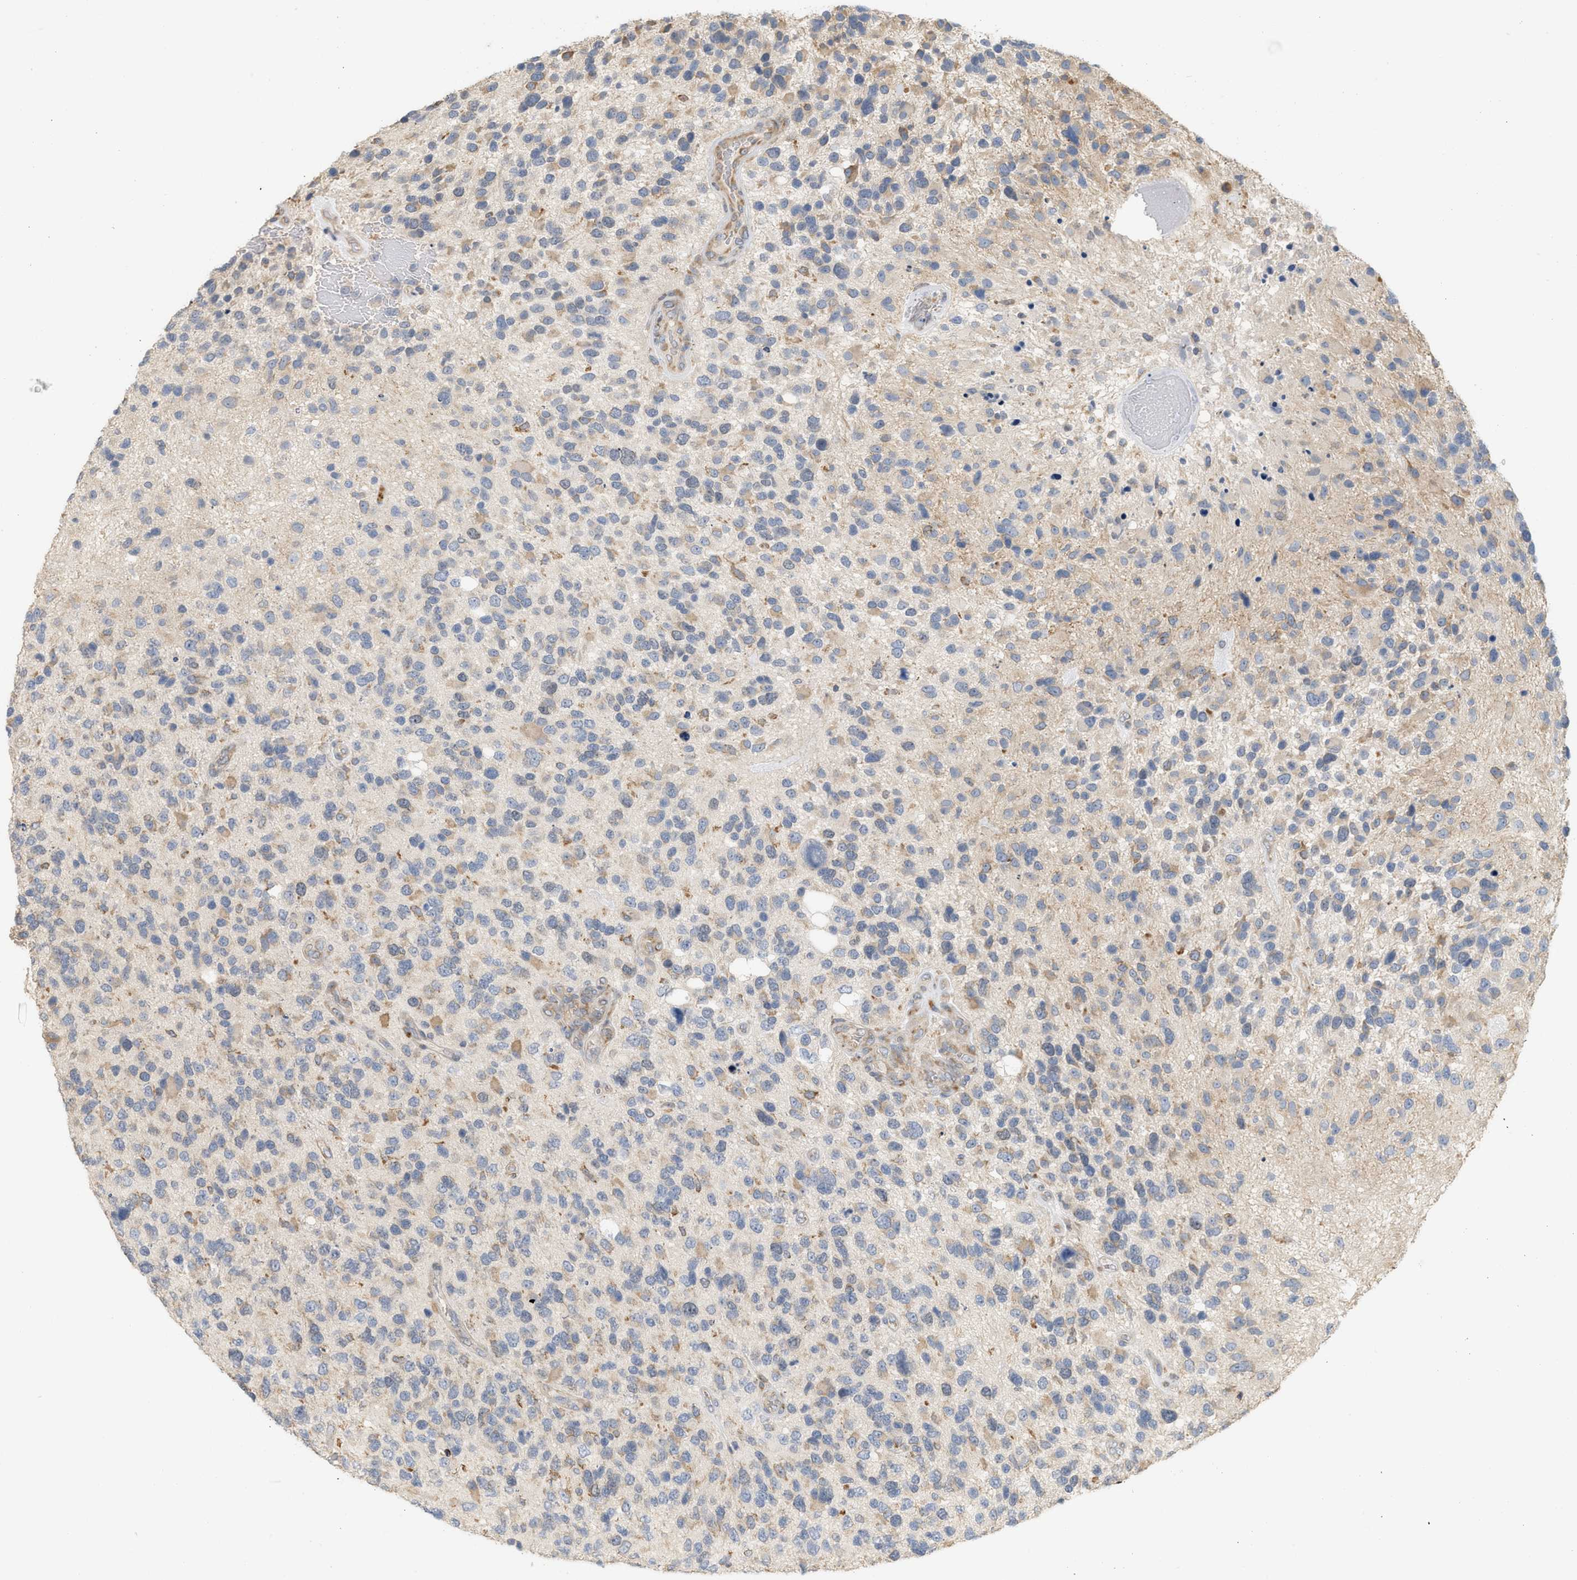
{"staining": {"intensity": "weak", "quantity": "25%-75%", "location": "cytoplasmic/membranous"}, "tissue": "glioma", "cell_type": "Tumor cells", "image_type": "cancer", "snomed": [{"axis": "morphology", "description": "Glioma, malignant, High grade"}, {"axis": "topography", "description": "Brain"}], "caption": "Malignant glioma (high-grade) stained with a protein marker demonstrates weak staining in tumor cells.", "gene": "SVOP", "patient": {"sex": "female", "age": 58}}